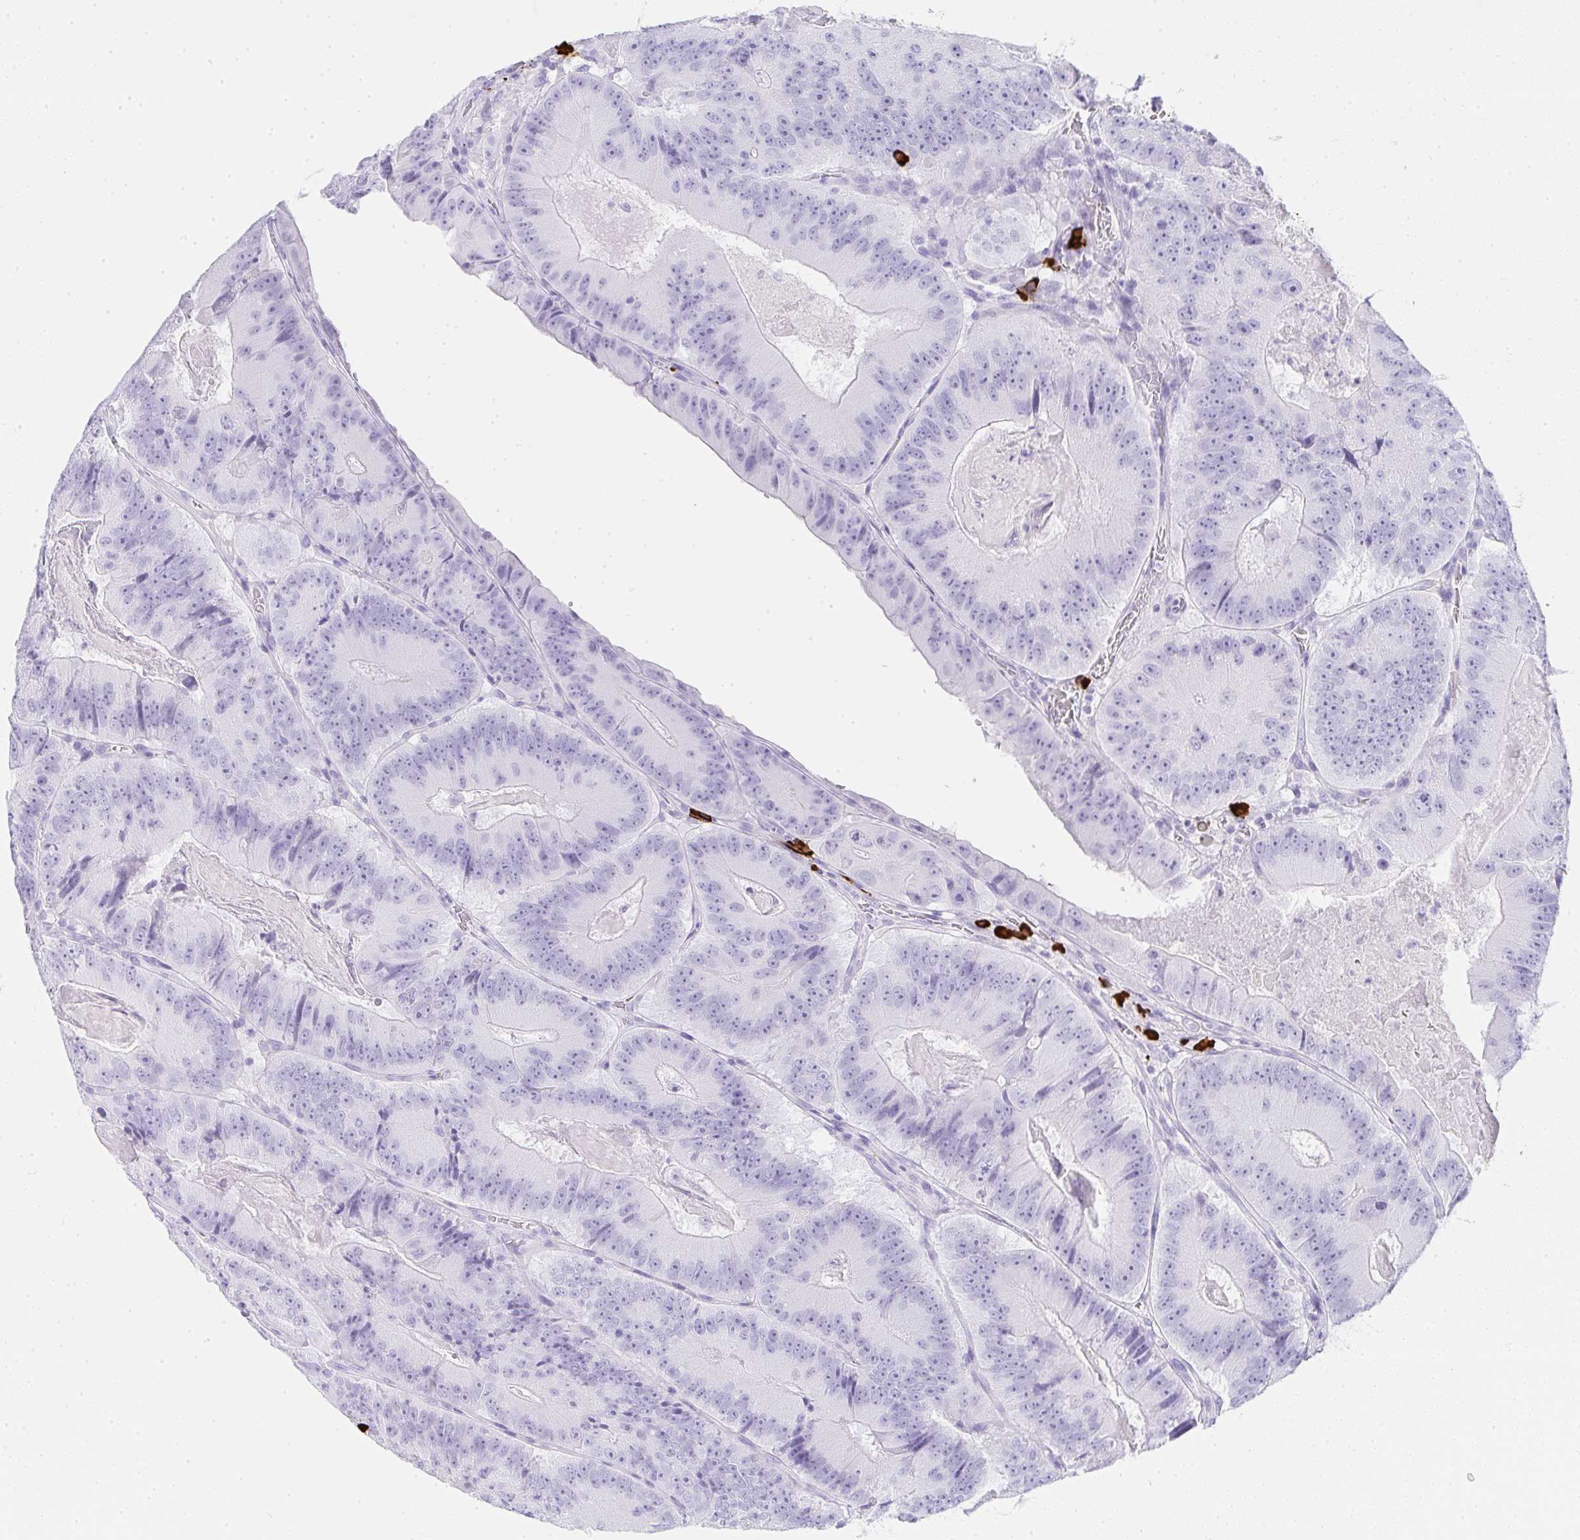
{"staining": {"intensity": "negative", "quantity": "none", "location": "none"}, "tissue": "colorectal cancer", "cell_type": "Tumor cells", "image_type": "cancer", "snomed": [{"axis": "morphology", "description": "Adenocarcinoma, NOS"}, {"axis": "topography", "description": "Colon"}], "caption": "A high-resolution histopathology image shows IHC staining of colorectal cancer, which demonstrates no significant staining in tumor cells. Brightfield microscopy of IHC stained with DAB (3,3'-diaminobenzidine) (brown) and hematoxylin (blue), captured at high magnification.", "gene": "CDADC1", "patient": {"sex": "female", "age": 86}}